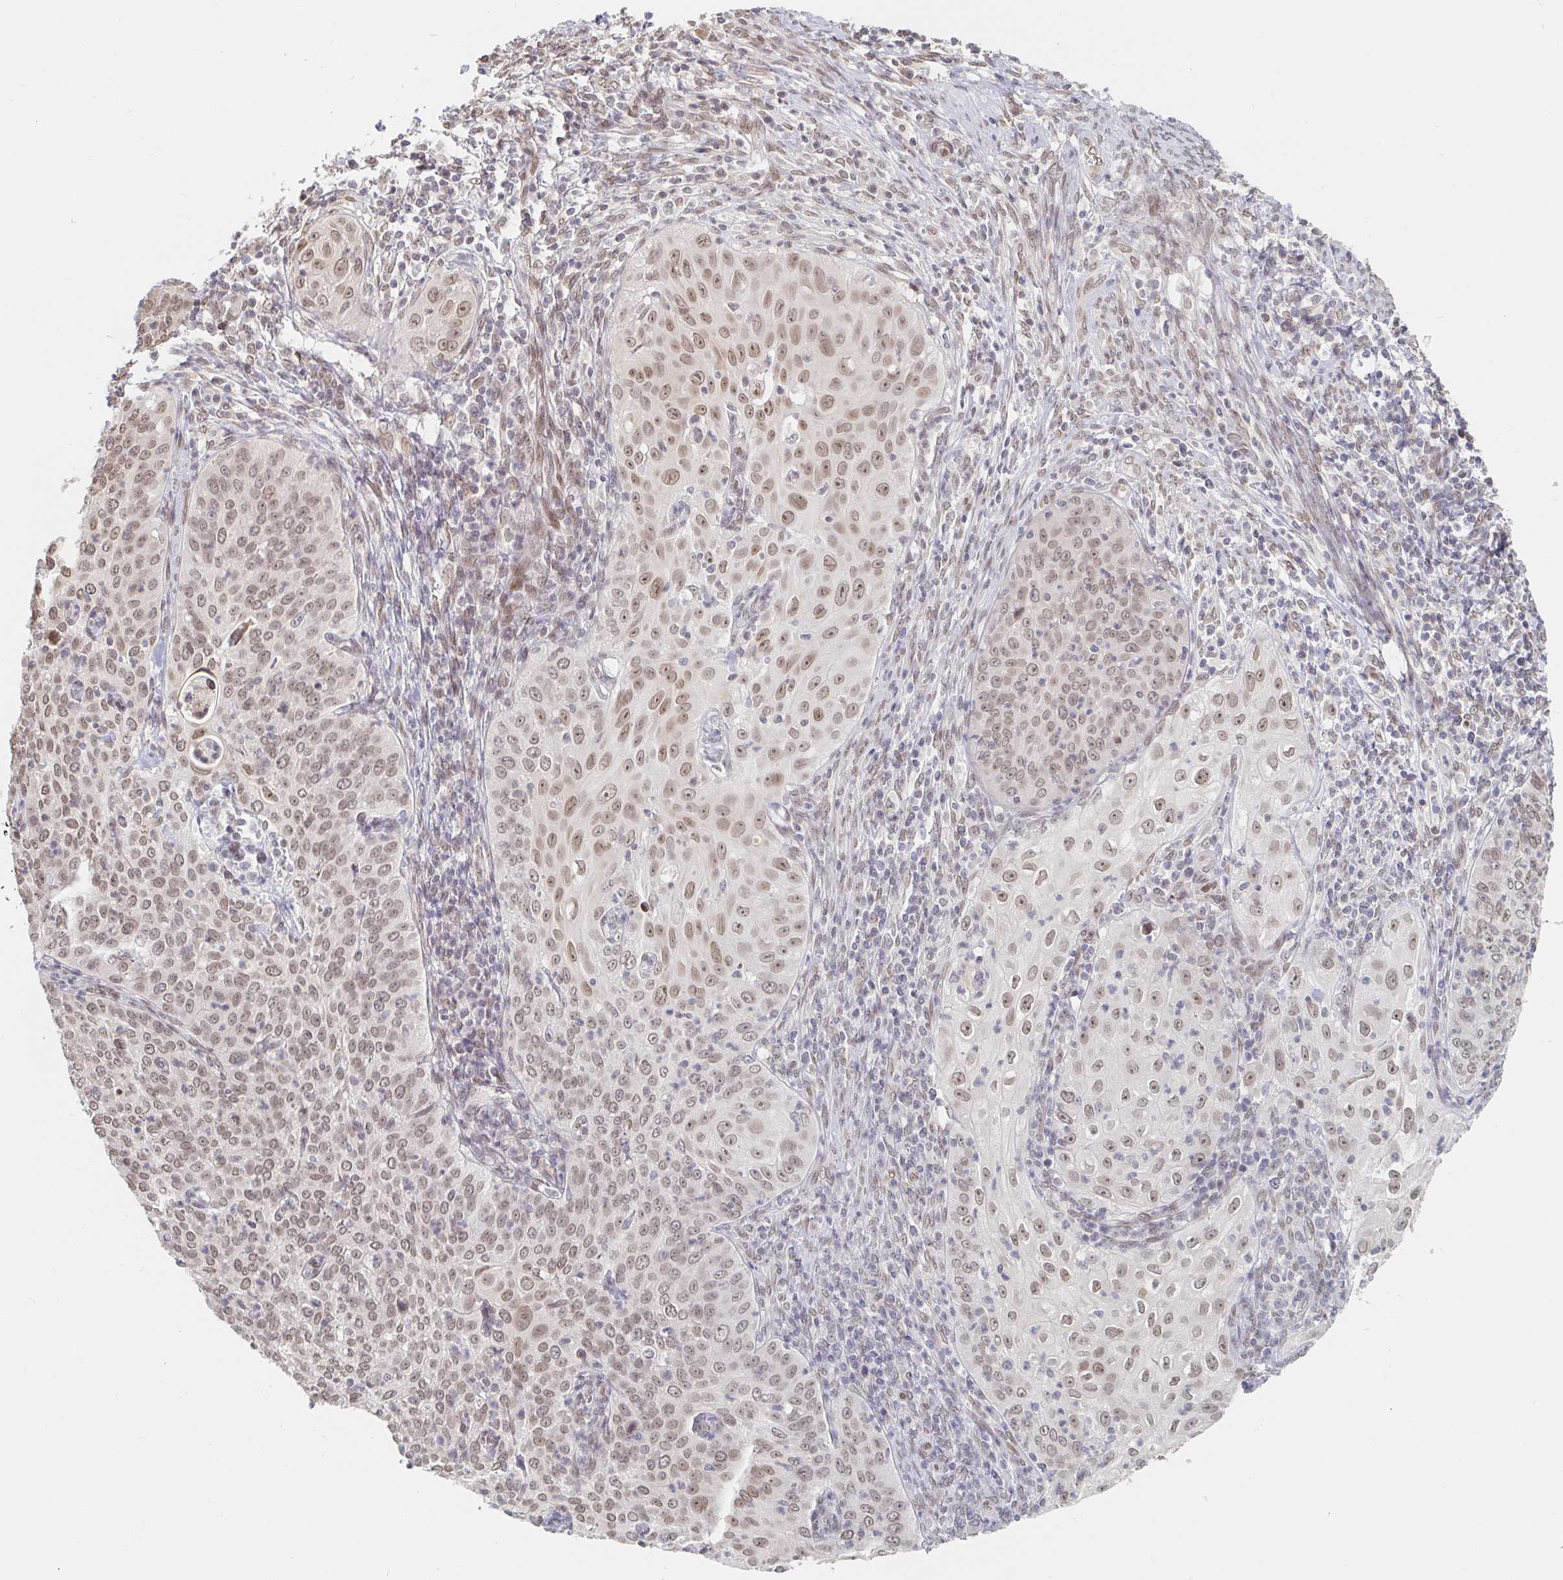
{"staining": {"intensity": "weak", "quantity": ">75%", "location": "nuclear"}, "tissue": "cervical cancer", "cell_type": "Tumor cells", "image_type": "cancer", "snomed": [{"axis": "morphology", "description": "Squamous cell carcinoma, NOS"}, {"axis": "topography", "description": "Cervix"}], "caption": "Tumor cells reveal low levels of weak nuclear positivity in about >75% of cells in squamous cell carcinoma (cervical). The protein of interest is shown in brown color, while the nuclei are stained blue.", "gene": "CHD2", "patient": {"sex": "female", "age": 30}}